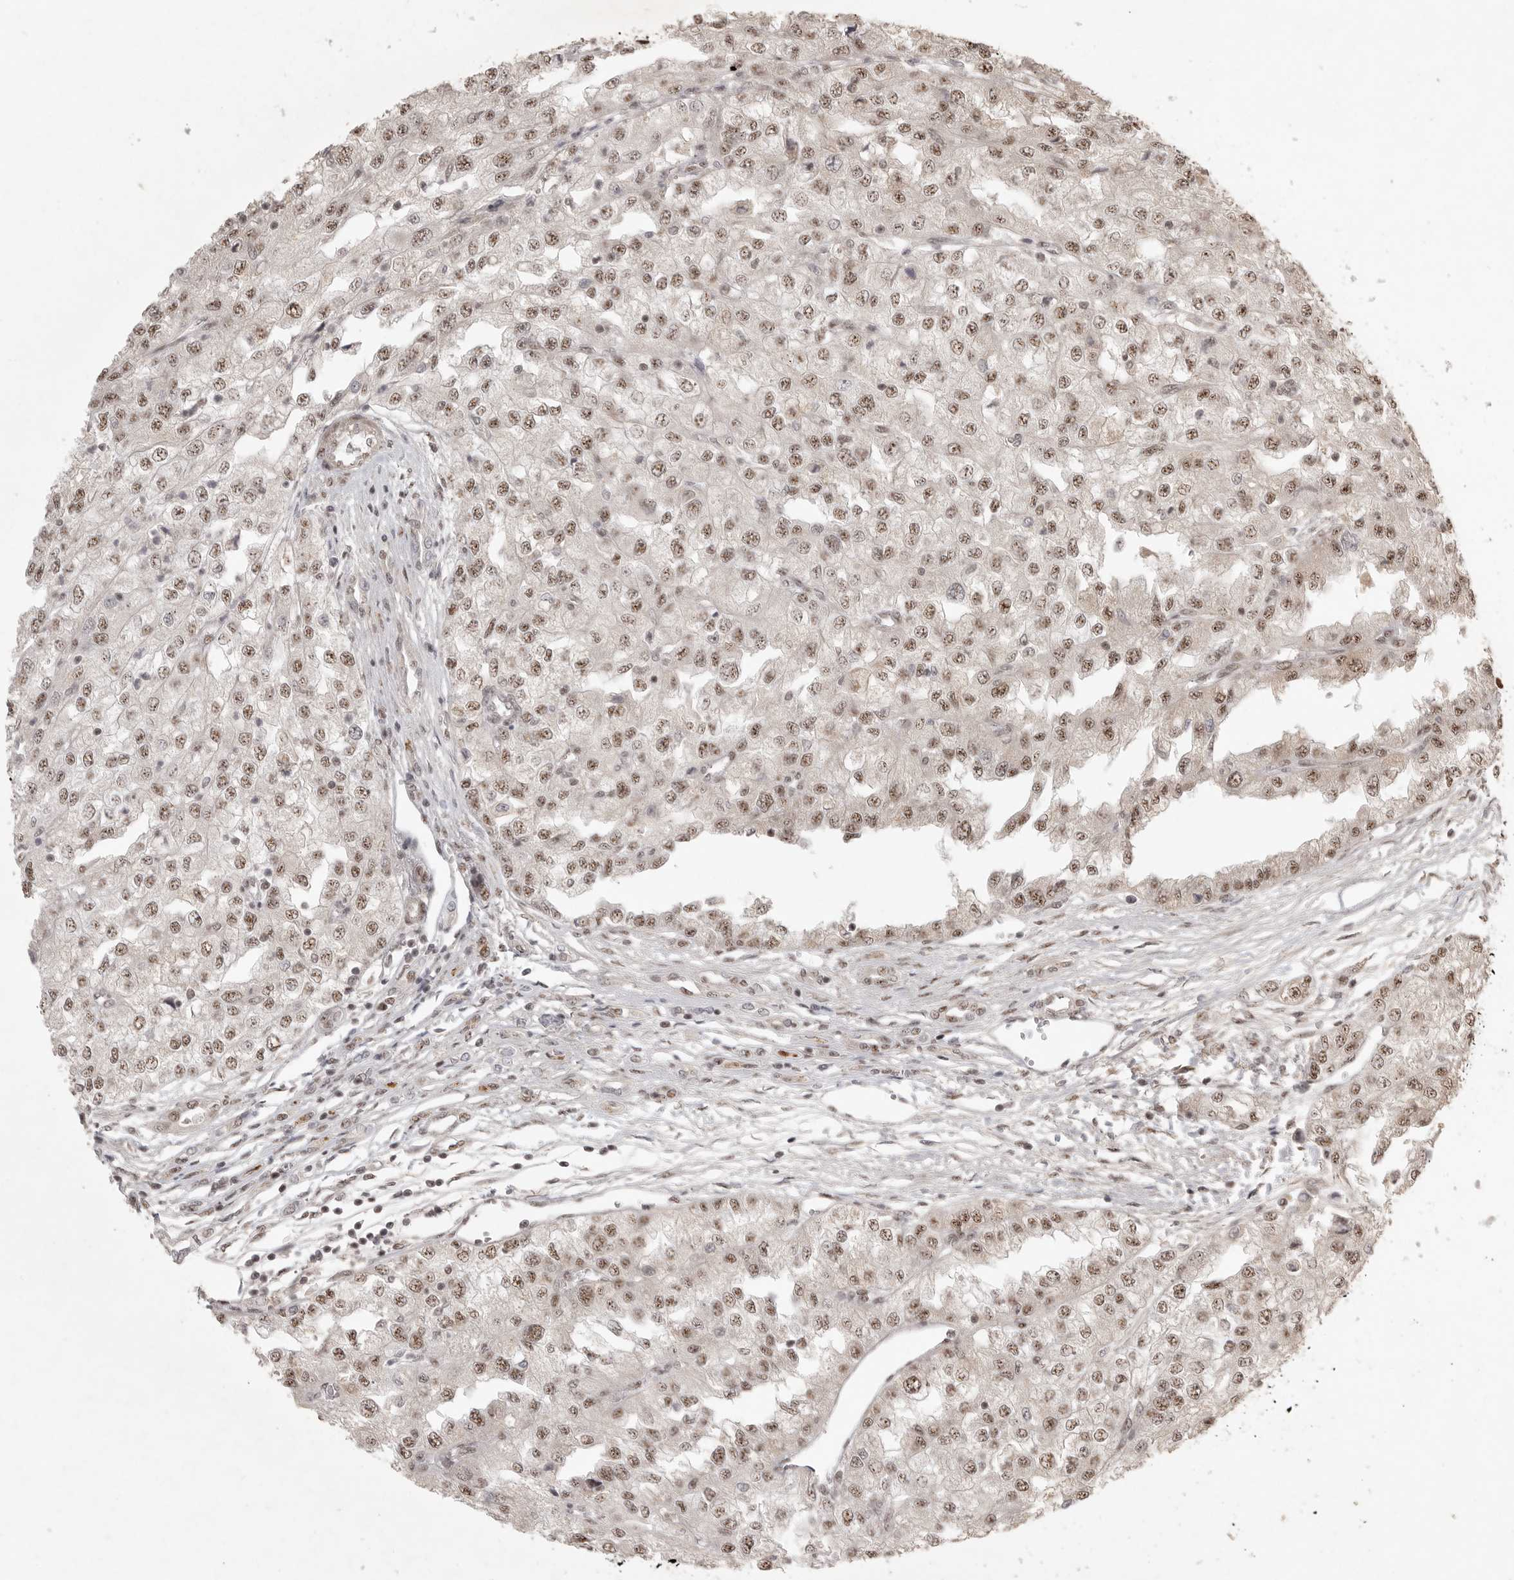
{"staining": {"intensity": "moderate", "quantity": ">75%", "location": "nuclear"}, "tissue": "renal cancer", "cell_type": "Tumor cells", "image_type": "cancer", "snomed": [{"axis": "morphology", "description": "Adenocarcinoma, NOS"}, {"axis": "topography", "description": "Kidney"}], "caption": "About >75% of tumor cells in human renal cancer exhibit moderate nuclear protein positivity as visualized by brown immunohistochemical staining.", "gene": "POMP", "patient": {"sex": "female", "age": 54}}